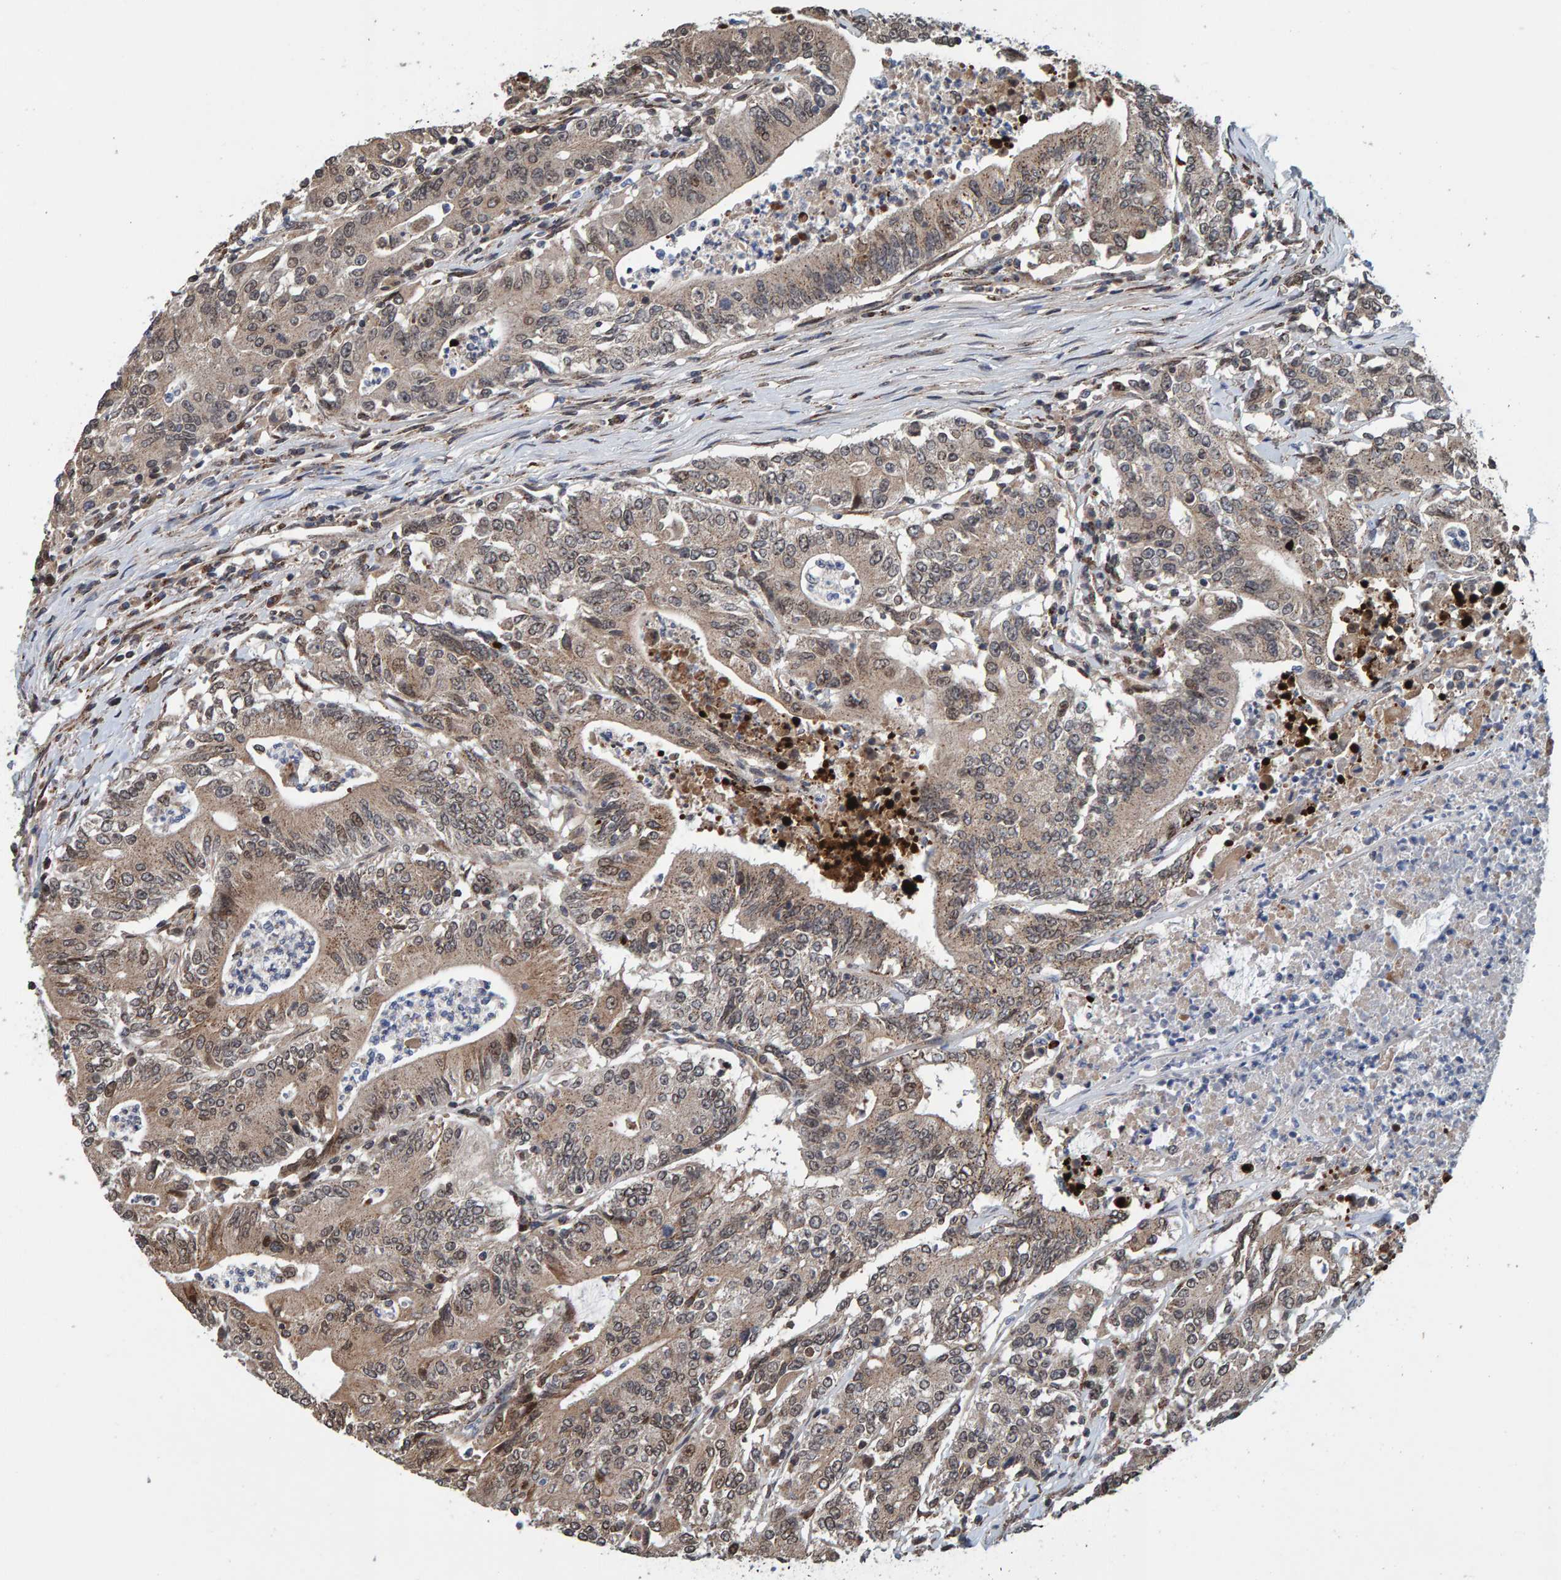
{"staining": {"intensity": "weak", "quantity": ">75%", "location": "cytoplasmic/membranous,nuclear"}, "tissue": "colorectal cancer", "cell_type": "Tumor cells", "image_type": "cancer", "snomed": [{"axis": "morphology", "description": "Adenocarcinoma, NOS"}, {"axis": "topography", "description": "Colon"}], "caption": "Protein staining displays weak cytoplasmic/membranous and nuclear staining in about >75% of tumor cells in adenocarcinoma (colorectal).", "gene": "CCDC25", "patient": {"sex": "female", "age": 77}}